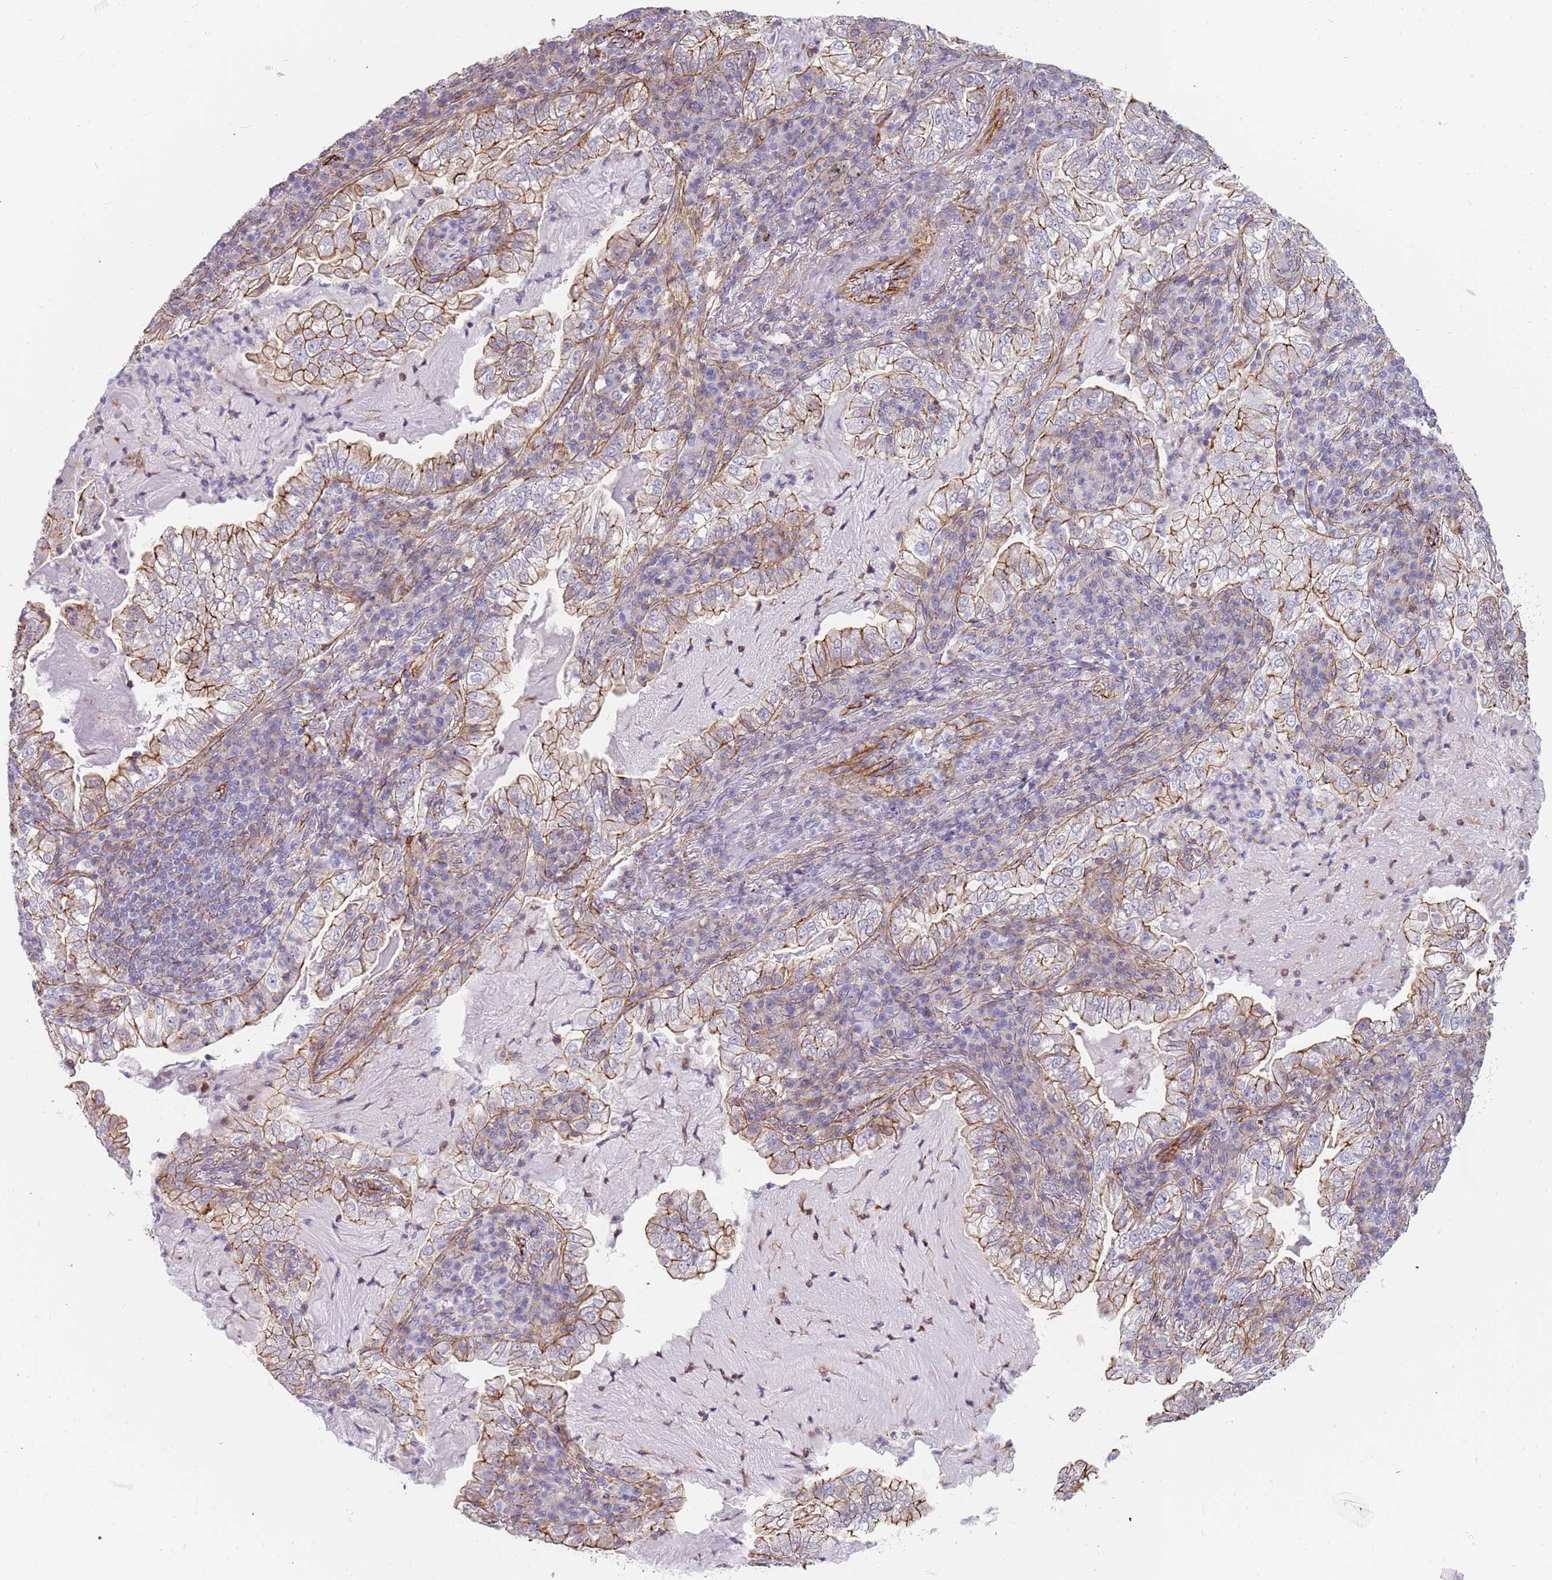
{"staining": {"intensity": "moderate", "quantity": ">75%", "location": "cytoplasmic/membranous"}, "tissue": "lung cancer", "cell_type": "Tumor cells", "image_type": "cancer", "snomed": [{"axis": "morphology", "description": "Adenocarcinoma, NOS"}, {"axis": "topography", "description": "Lung"}], "caption": "A brown stain labels moderate cytoplasmic/membranous positivity of a protein in lung cancer (adenocarcinoma) tumor cells.", "gene": "GFRAL", "patient": {"sex": "female", "age": 73}}